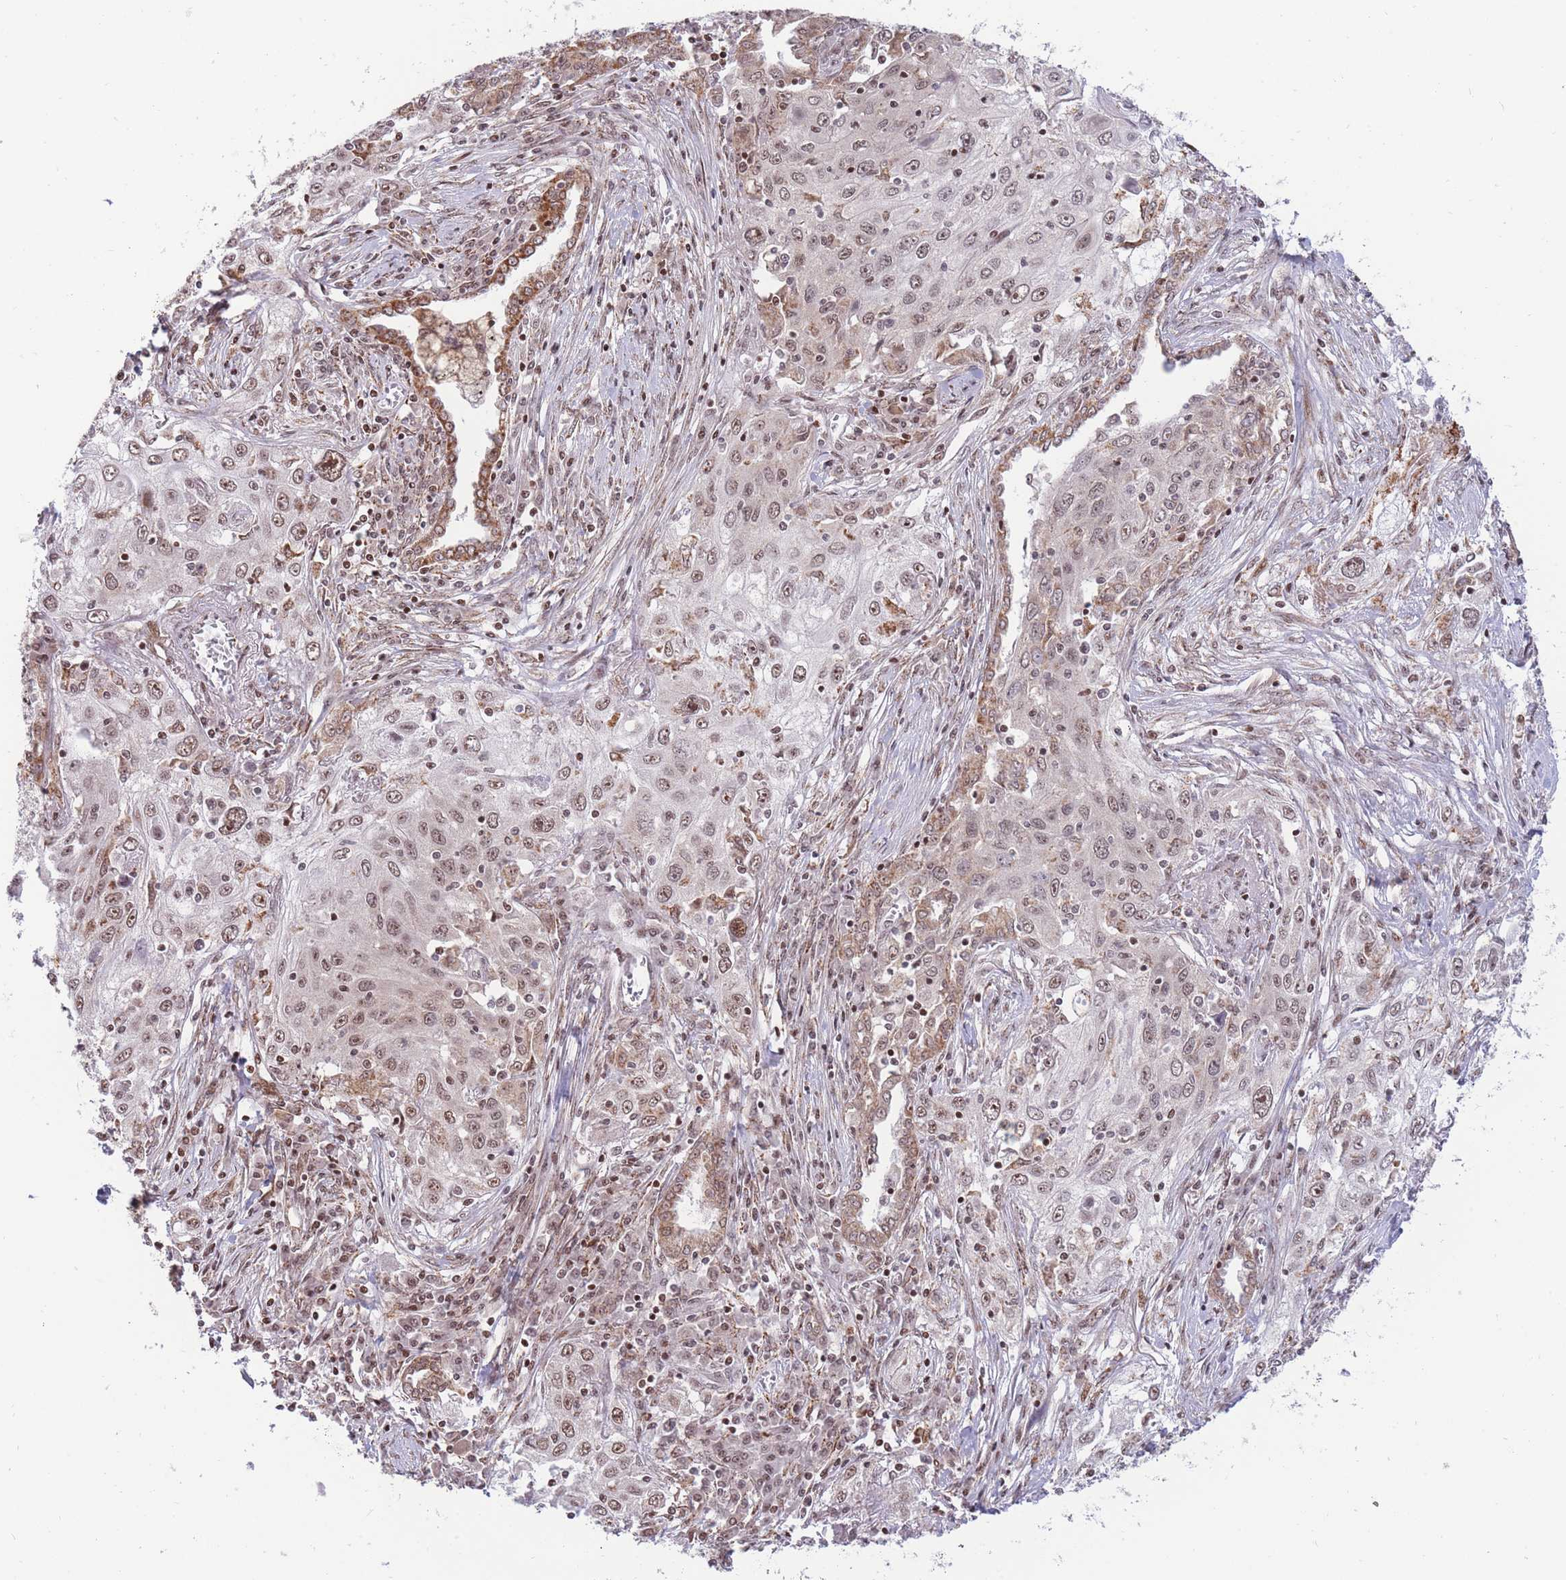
{"staining": {"intensity": "moderate", "quantity": ">75%", "location": "nuclear"}, "tissue": "lung cancer", "cell_type": "Tumor cells", "image_type": "cancer", "snomed": [{"axis": "morphology", "description": "Squamous cell carcinoma, NOS"}, {"axis": "topography", "description": "Lung"}], "caption": "About >75% of tumor cells in lung cancer (squamous cell carcinoma) display moderate nuclear protein positivity as visualized by brown immunohistochemical staining.", "gene": "TARBP2", "patient": {"sex": "female", "age": 69}}